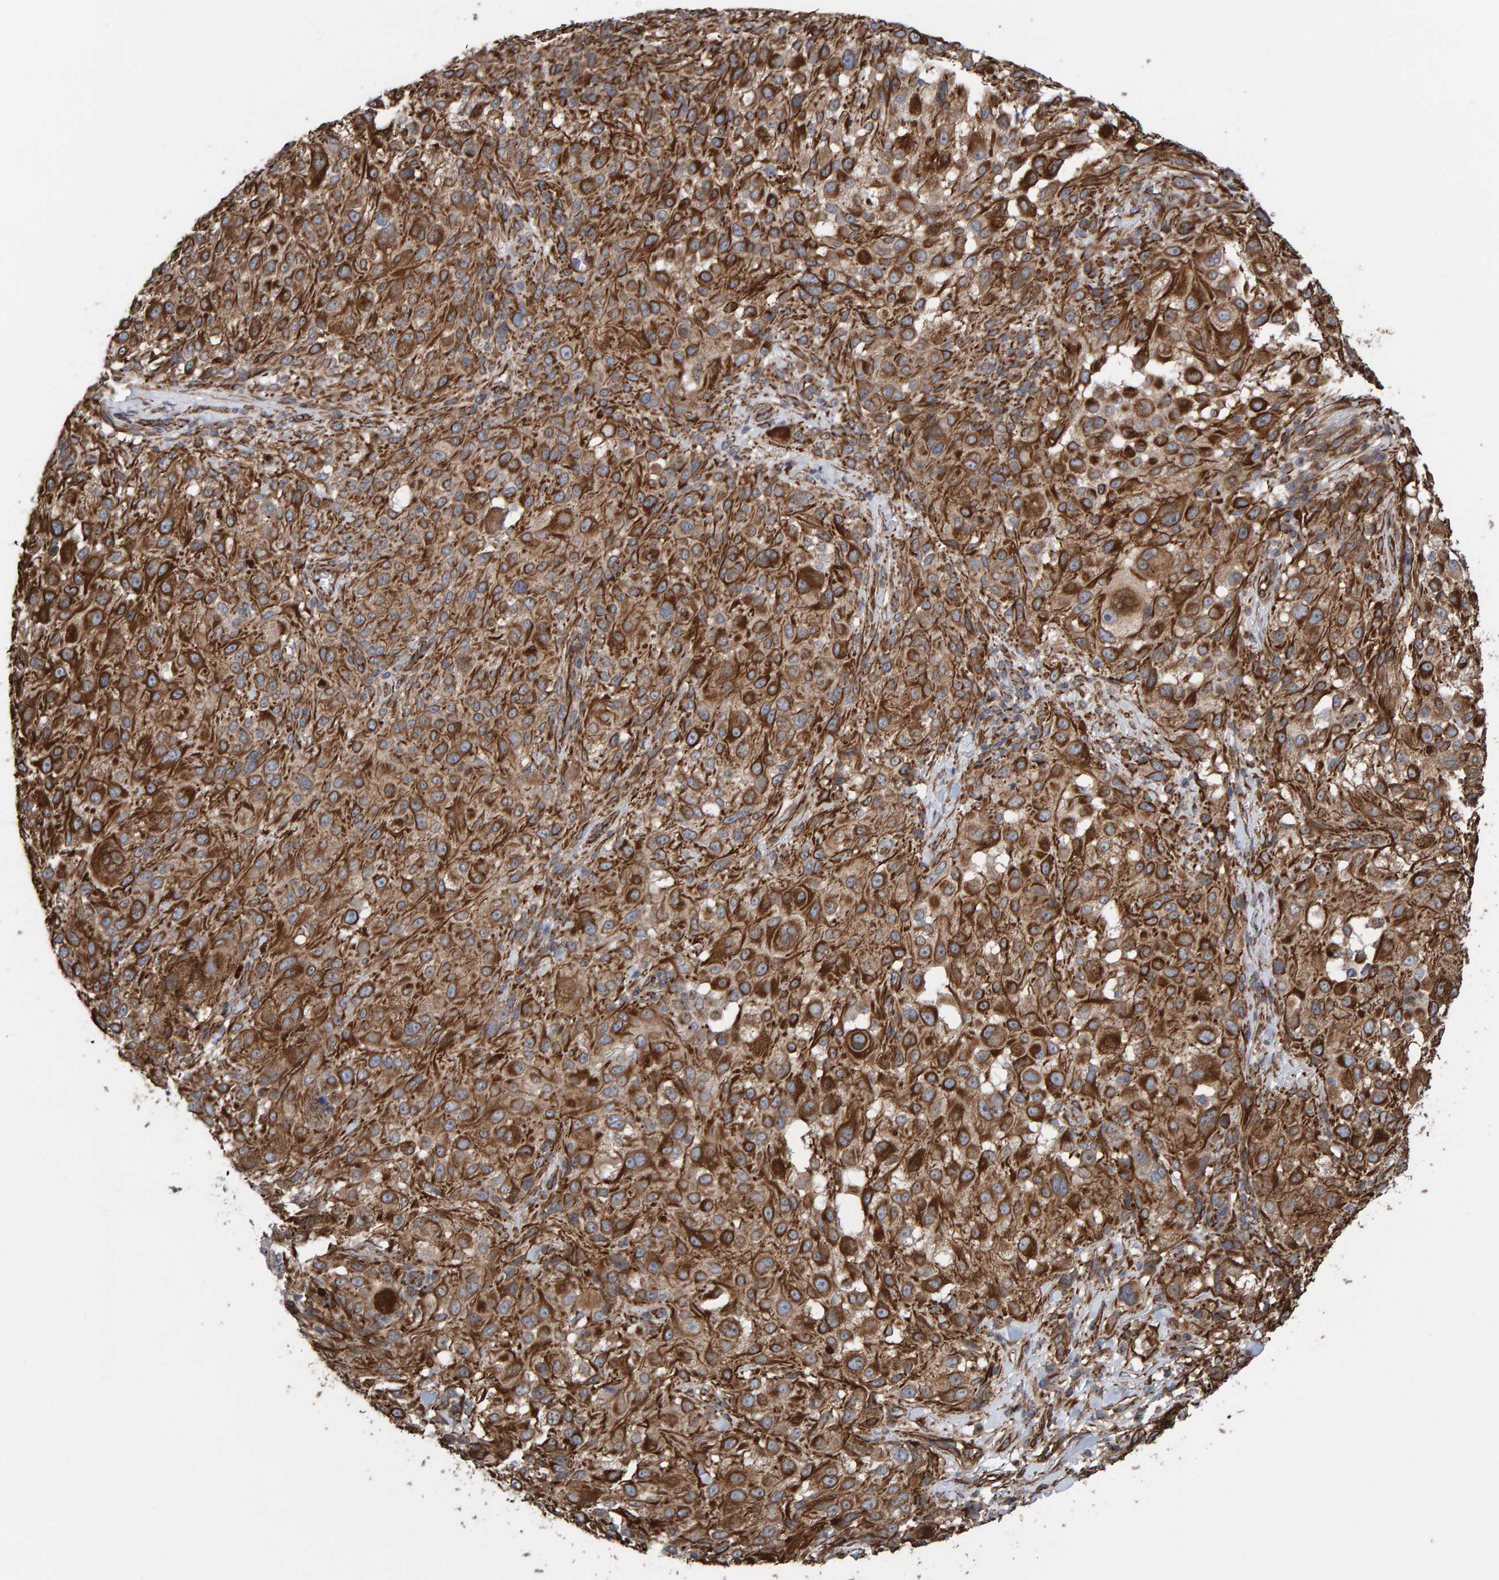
{"staining": {"intensity": "moderate", "quantity": ">75%", "location": "cytoplasmic/membranous"}, "tissue": "melanoma", "cell_type": "Tumor cells", "image_type": "cancer", "snomed": [{"axis": "morphology", "description": "Necrosis, NOS"}, {"axis": "morphology", "description": "Malignant melanoma, NOS"}, {"axis": "topography", "description": "Skin"}], "caption": "DAB immunohistochemical staining of human malignant melanoma demonstrates moderate cytoplasmic/membranous protein positivity in approximately >75% of tumor cells.", "gene": "ZNF347", "patient": {"sex": "female", "age": 87}}